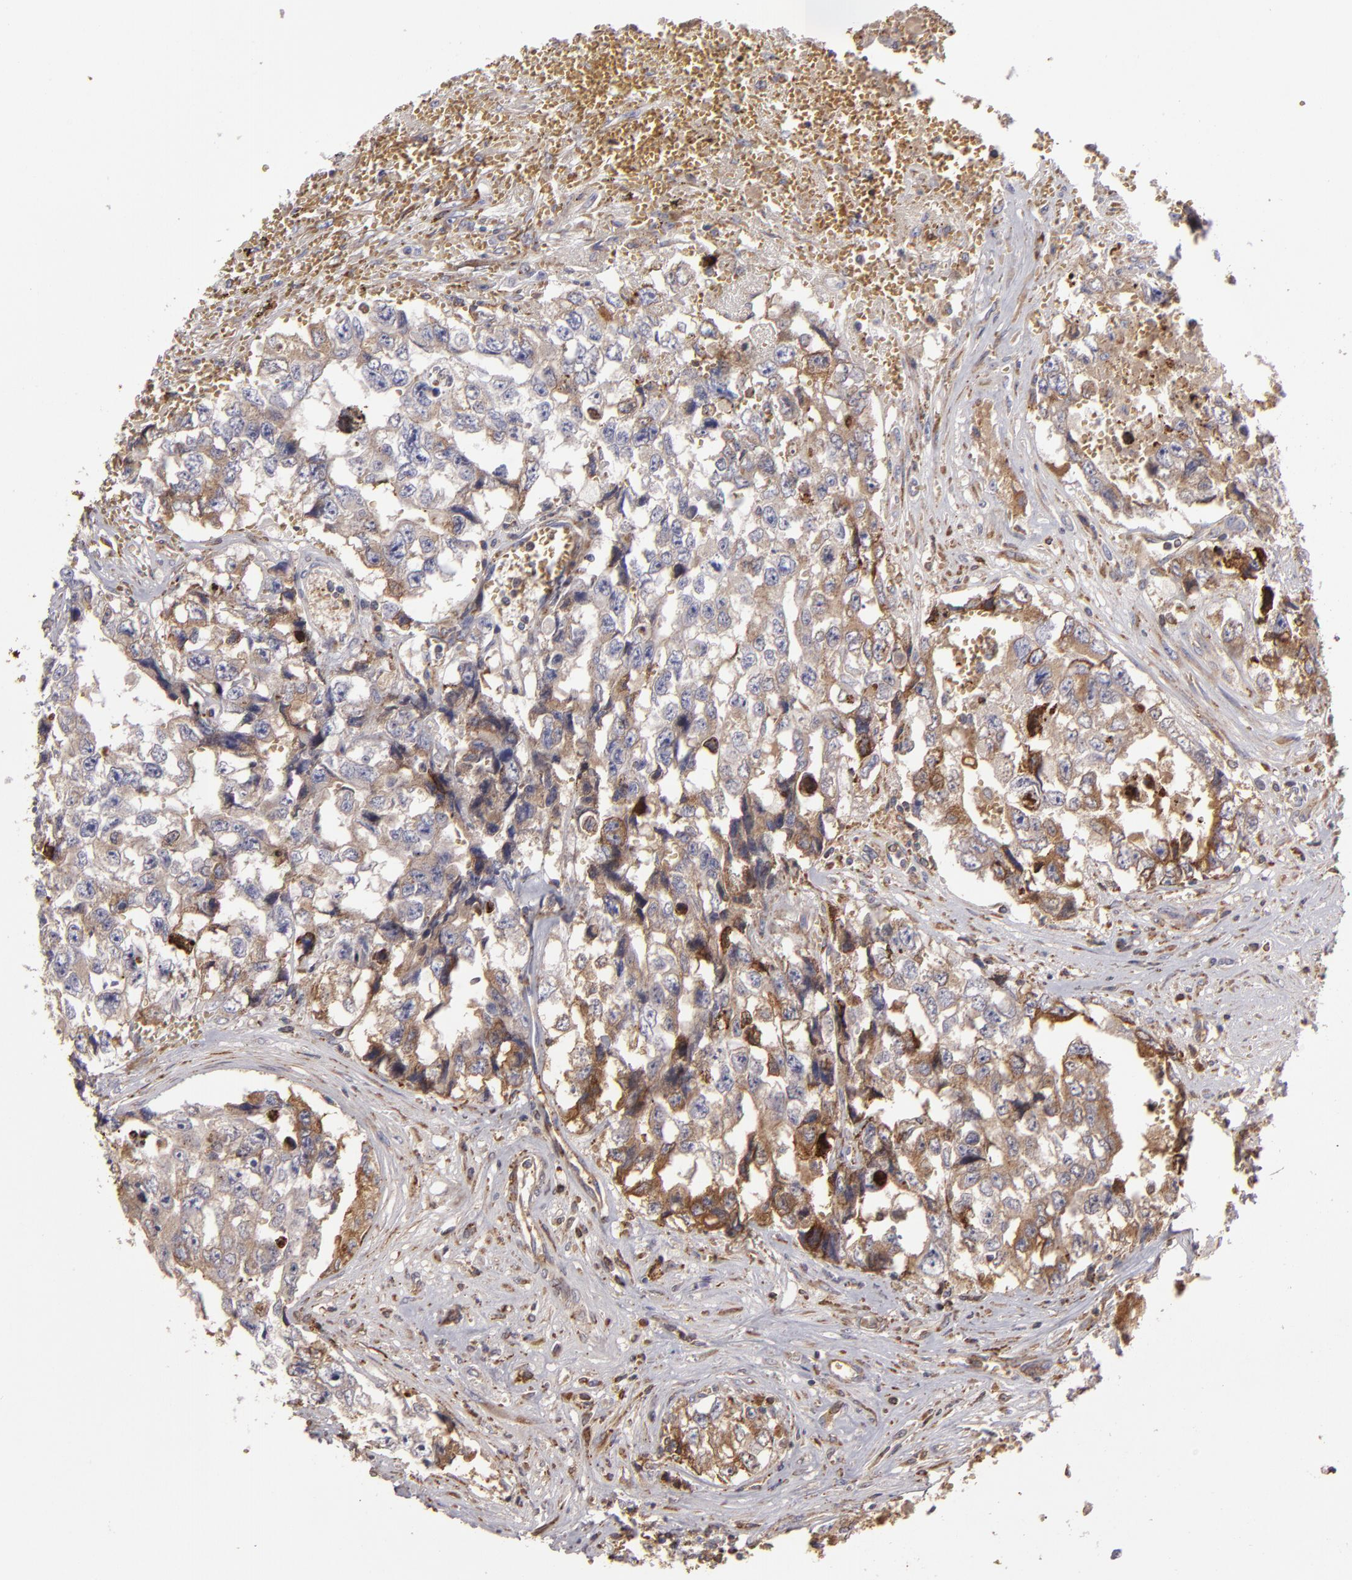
{"staining": {"intensity": "moderate", "quantity": ">75%", "location": "cytoplasmic/membranous"}, "tissue": "testis cancer", "cell_type": "Tumor cells", "image_type": "cancer", "snomed": [{"axis": "morphology", "description": "Carcinoma, Embryonal, NOS"}, {"axis": "topography", "description": "Testis"}], "caption": "IHC micrograph of testis embryonal carcinoma stained for a protein (brown), which displays medium levels of moderate cytoplasmic/membranous expression in approximately >75% of tumor cells.", "gene": "CFB", "patient": {"sex": "male", "age": 31}}